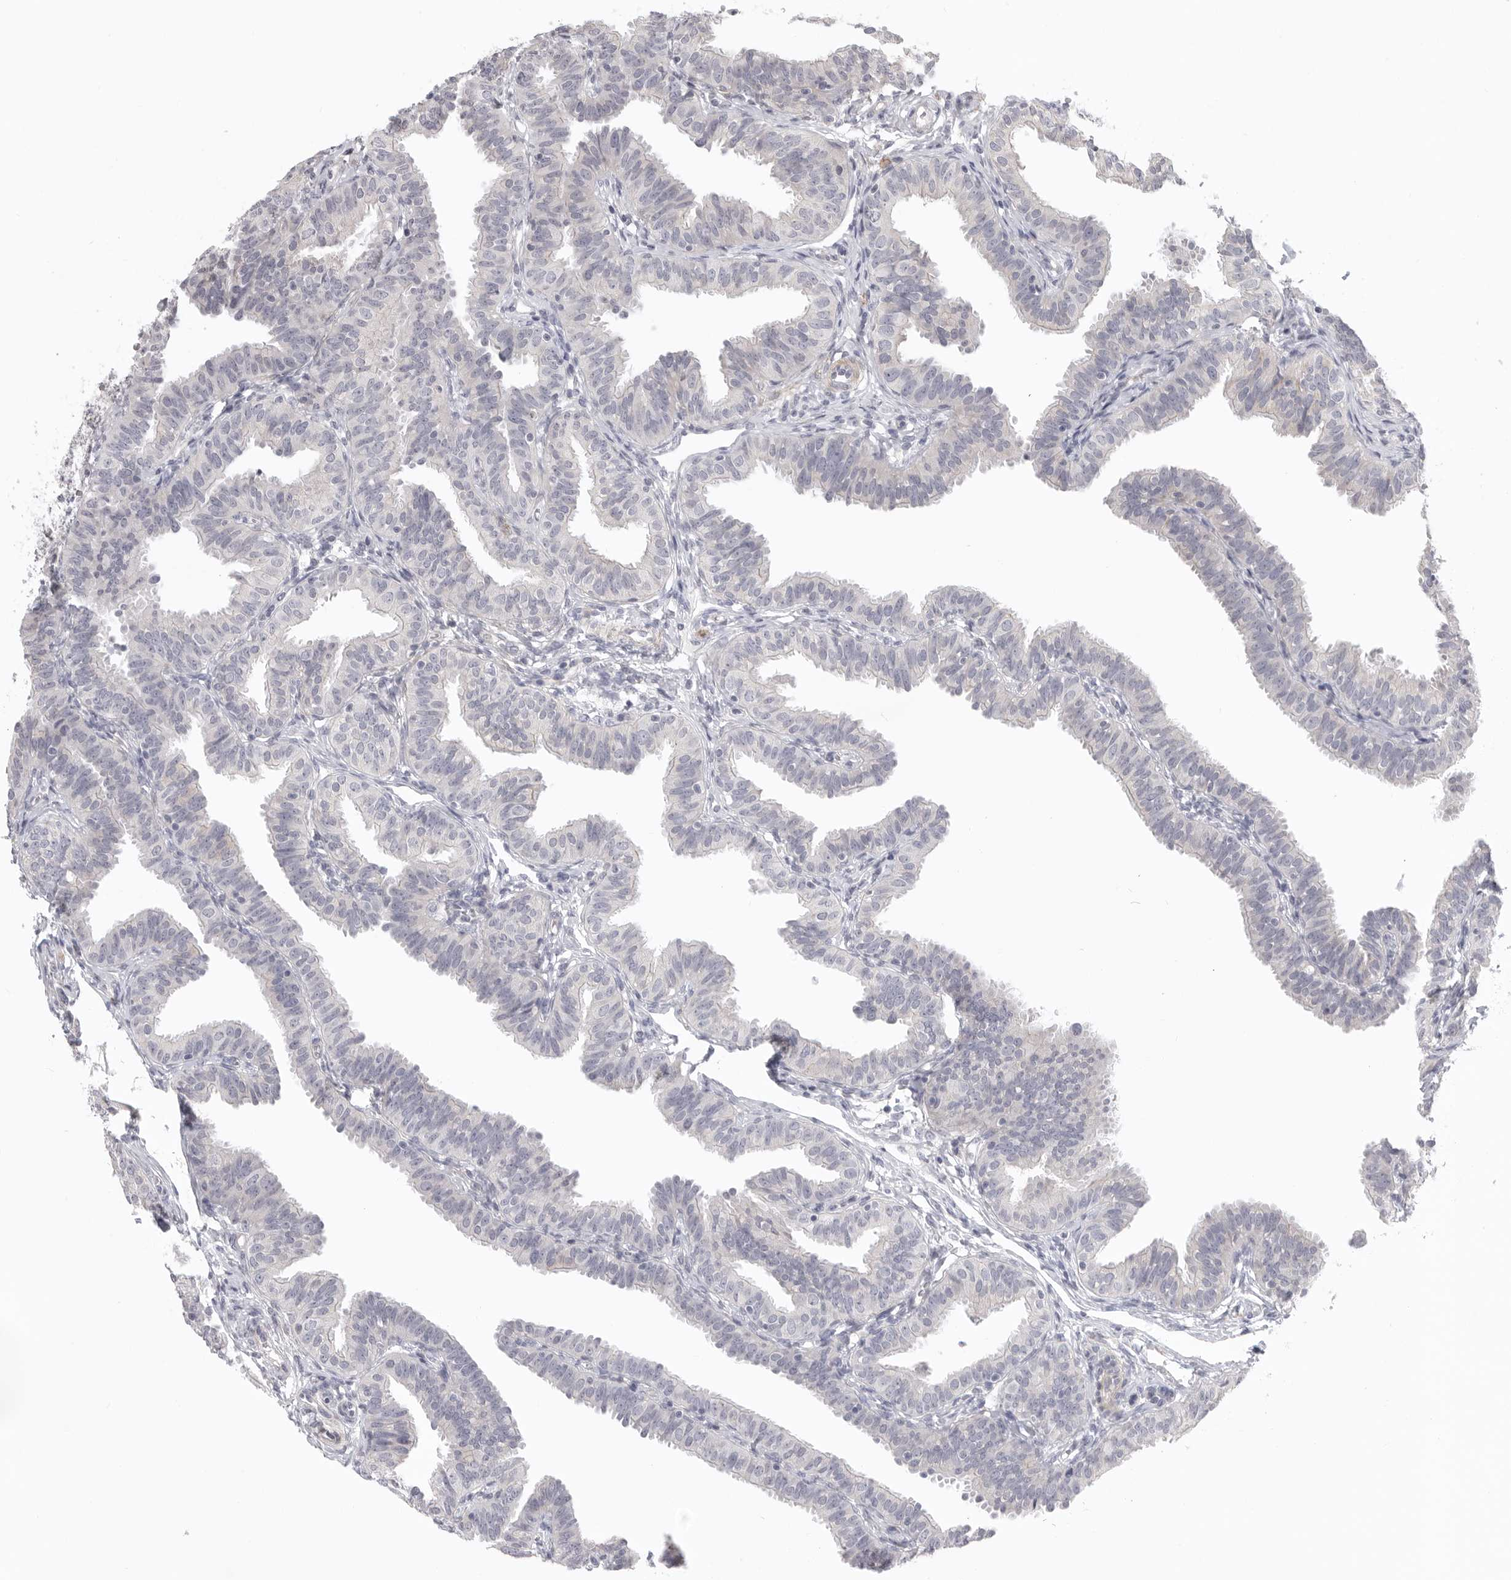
{"staining": {"intensity": "negative", "quantity": "none", "location": "none"}, "tissue": "fallopian tube", "cell_type": "Glandular cells", "image_type": "normal", "snomed": [{"axis": "morphology", "description": "Normal tissue, NOS"}, {"axis": "topography", "description": "Fallopian tube"}], "caption": "A histopathology image of fallopian tube stained for a protein reveals no brown staining in glandular cells. (DAB (3,3'-diaminobenzidine) IHC with hematoxylin counter stain).", "gene": "STAB2", "patient": {"sex": "female", "age": 35}}